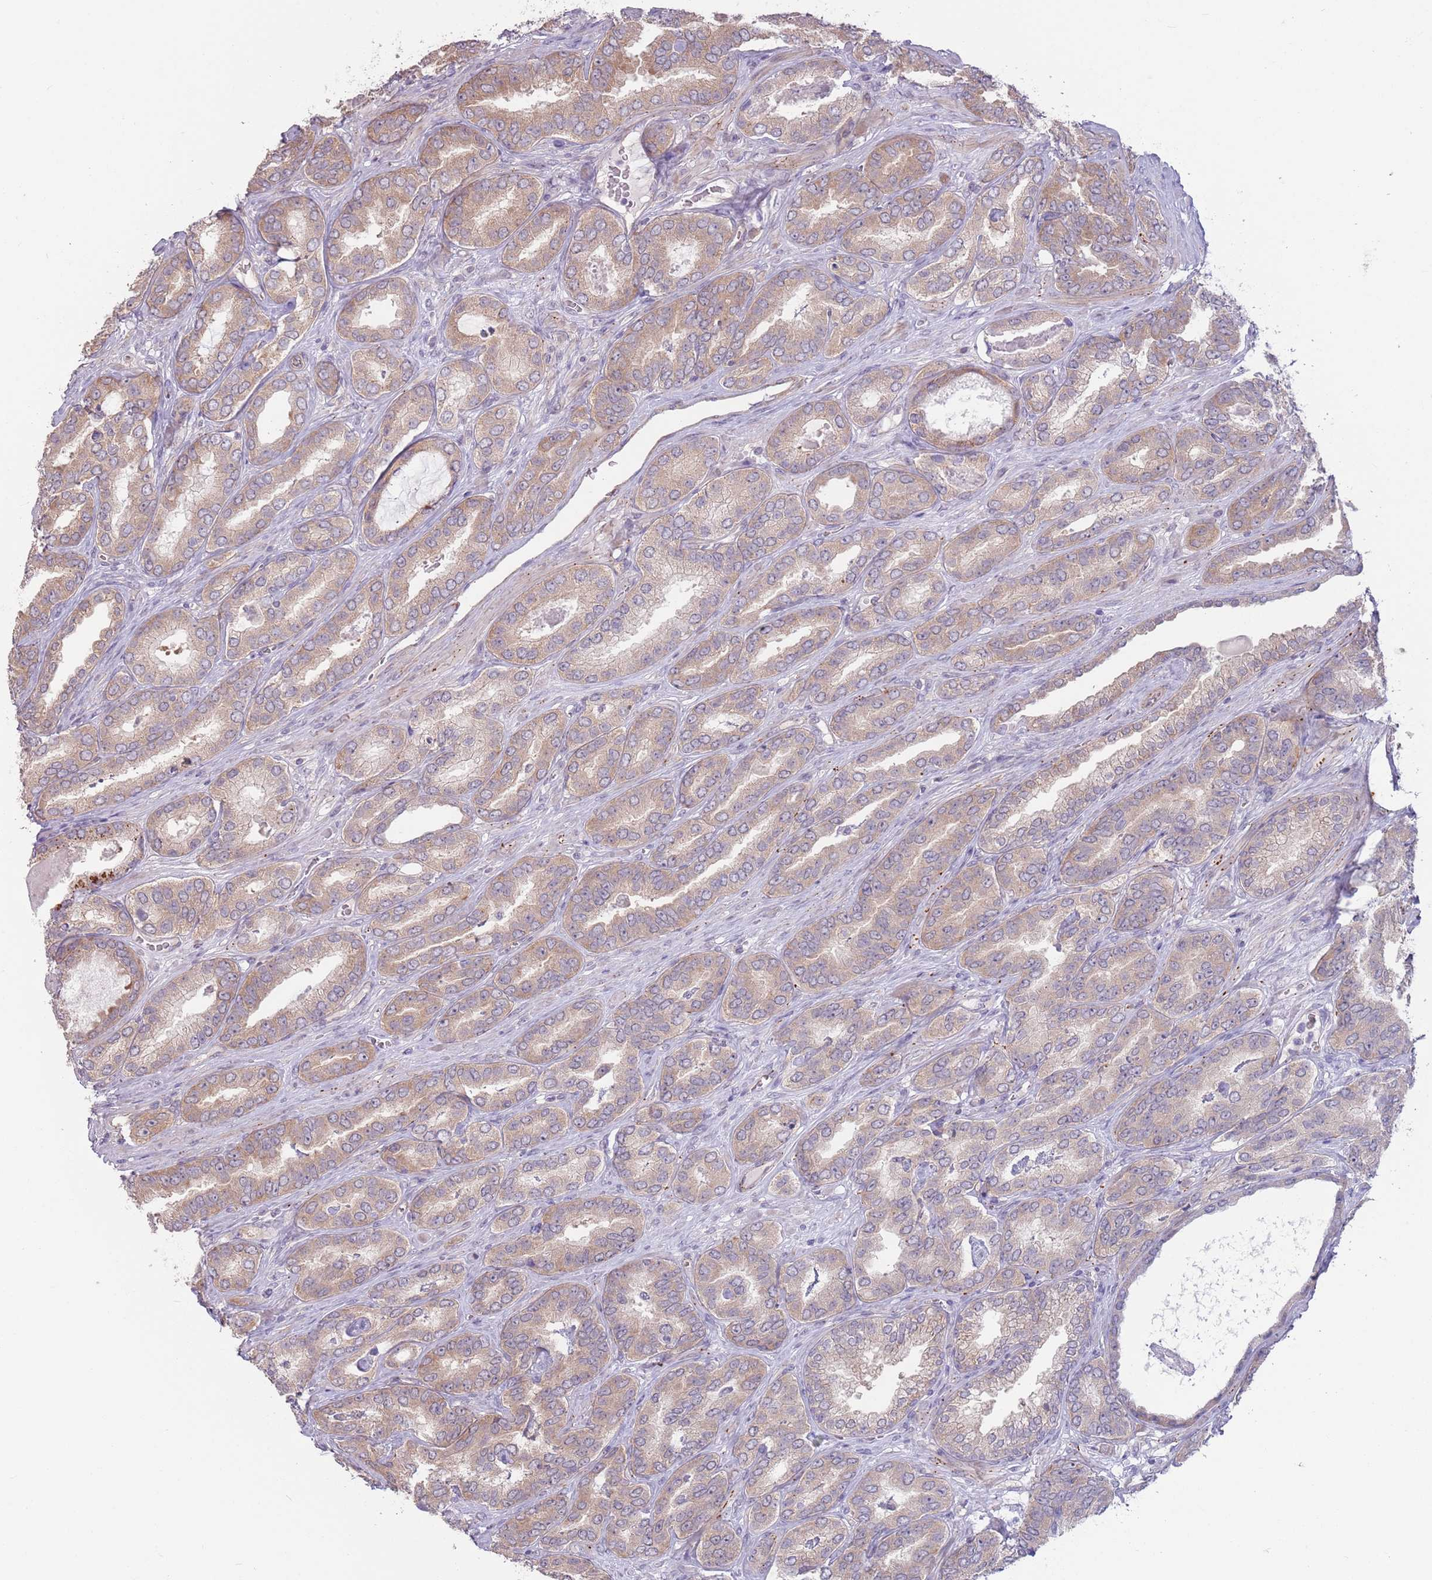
{"staining": {"intensity": "moderate", "quantity": "25%-75%", "location": "cytoplasmic/membranous"}, "tissue": "prostate cancer", "cell_type": "Tumor cells", "image_type": "cancer", "snomed": [{"axis": "morphology", "description": "Adenocarcinoma, High grade"}, {"axis": "topography", "description": "Prostate"}], "caption": "Immunohistochemistry (IHC) of prostate high-grade adenocarcinoma demonstrates medium levels of moderate cytoplasmic/membranous expression in about 25%-75% of tumor cells.", "gene": "LDHD", "patient": {"sex": "male", "age": 72}}